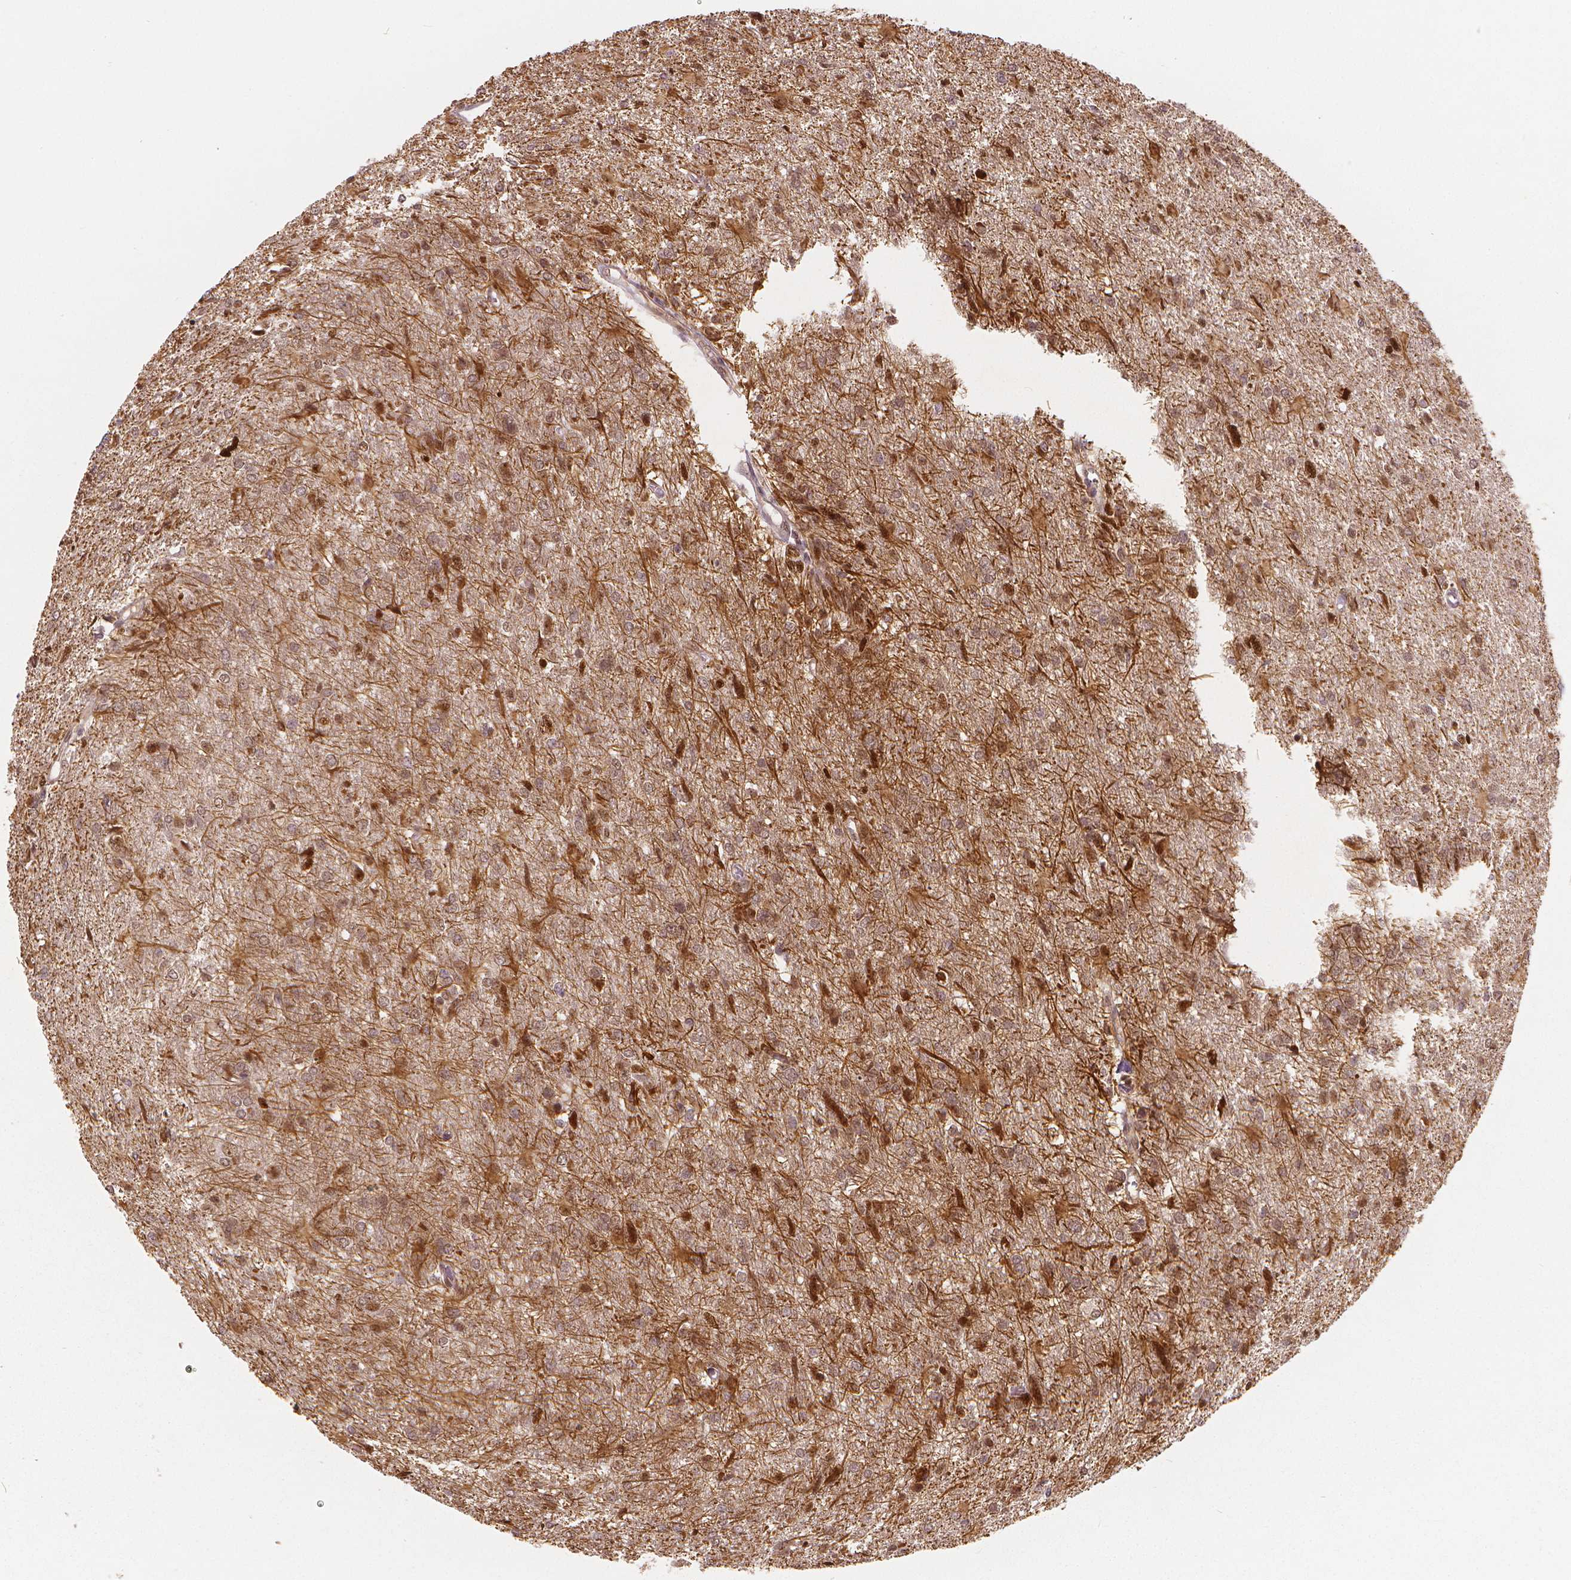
{"staining": {"intensity": "moderate", "quantity": "25%-75%", "location": "nuclear"}, "tissue": "glioma", "cell_type": "Tumor cells", "image_type": "cancer", "snomed": [{"axis": "morphology", "description": "Glioma, malignant, High grade"}, {"axis": "topography", "description": "Brain"}], "caption": "Moderate nuclear expression for a protein is seen in approximately 25%-75% of tumor cells of glioma using immunohistochemistry (IHC).", "gene": "NSD2", "patient": {"sex": "male", "age": 68}}